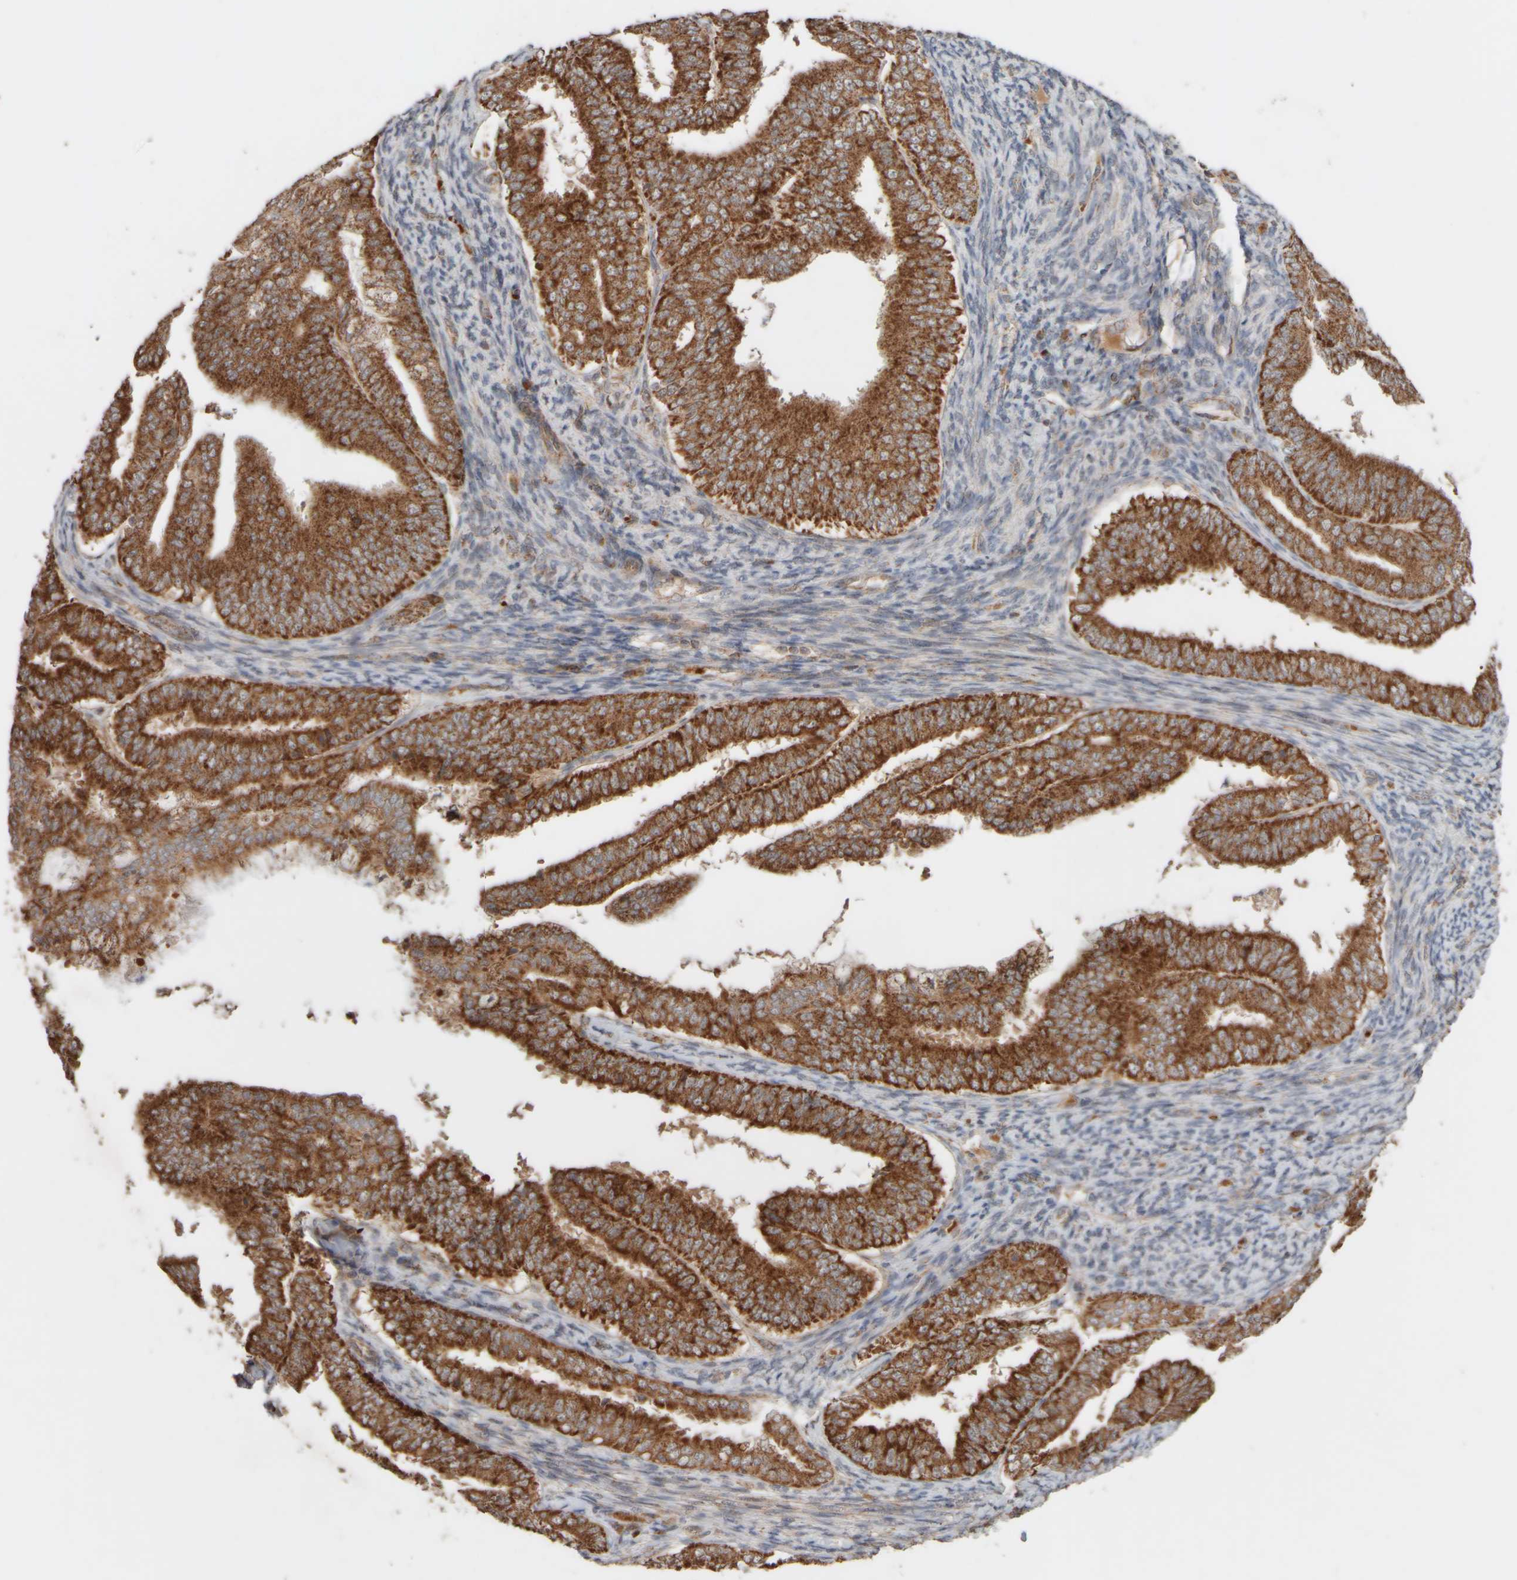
{"staining": {"intensity": "strong", "quantity": ">75%", "location": "cytoplasmic/membranous"}, "tissue": "endometrial cancer", "cell_type": "Tumor cells", "image_type": "cancer", "snomed": [{"axis": "morphology", "description": "Adenocarcinoma, NOS"}, {"axis": "topography", "description": "Endometrium"}], "caption": "The photomicrograph reveals staining of adenocarcinoma (endometrial), revealing strong cytoplasmic/membranous protein expression (brown color) within tumor cells.", "gene": "EIF2B3", "patient": {"sex": "female", "age": 63}}